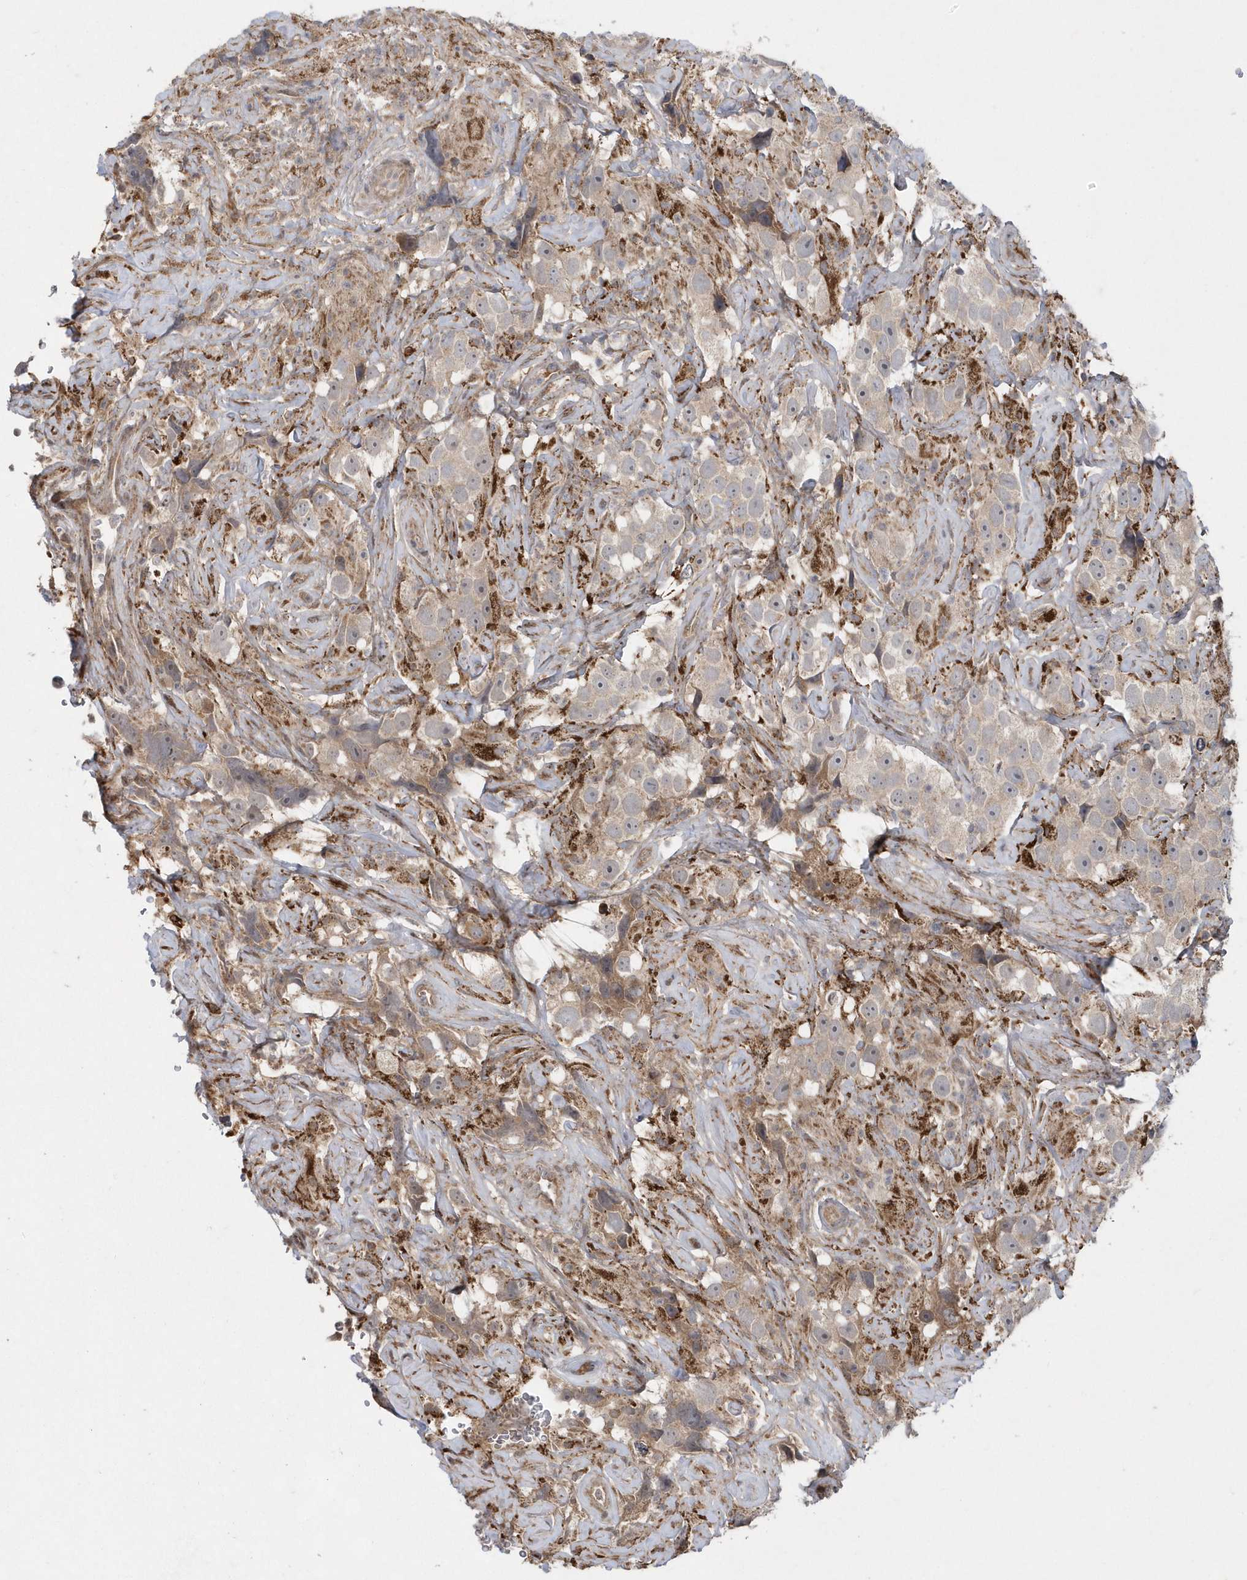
{"staining": {"intensity": "weak", "quantity": "<25%", "location": "cytoplasmic/membranous"}, "tissue": "testis cancer", "cell_type": "Tumor cells", "image_type": "cancer", "snomed": [{"axis": "morphology", "description": "Seminoma, NOS"}, {"axis": "topography", "description": "Testis"}], "caption": "Immunohistochemistry (IHC) micrograph of neoplastic tissue: testis seminoma stained with DAB demonstrates no significant protein expression in tumor cells. The staining was performed using DAB (3,3'-diaminobenzidine) to visualize the protein expression in brown, while the nuclei were stained in blue with hematoxylin (Magnification: 20x).", "gene": "HMGCS1", "patient": {"sex": "male", "age": 49}}